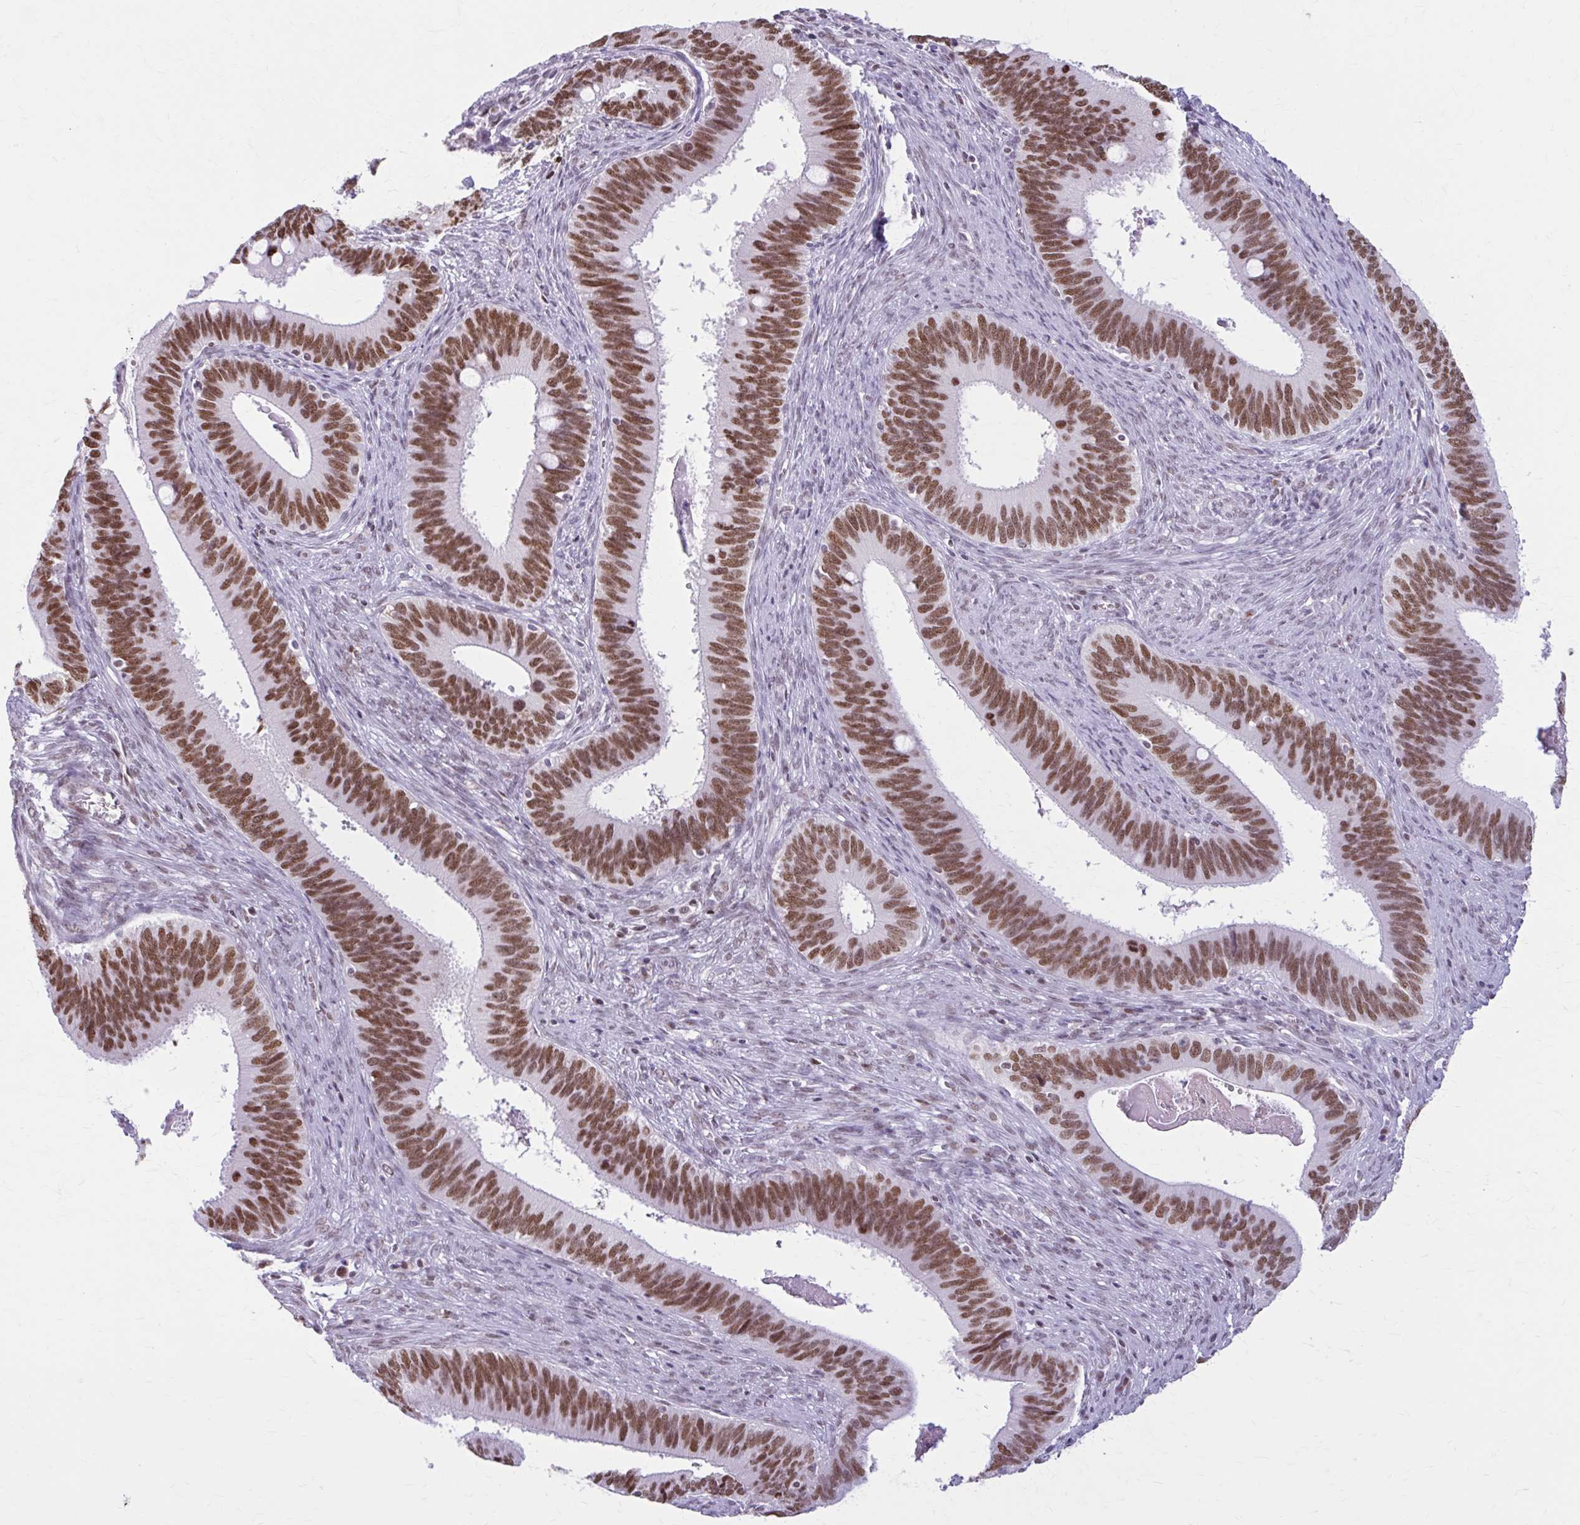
{"staining": {"intensity": "moderate", "quantity": ">75%", "location": "nuclear"}, "tissue": "cervical cancer", "cell_type": "Tumor cells", "image_type": "cancer", "snomed": [{"axis": "morphology", "description": "Adenocarcinoma, NOS"}, {"axis": "topography", "description": "Cervix"}], "caption": "Adenocarcinoma (cervical) stained with a protein marker exhibits moderate staining in tumor cells.", "gene": "PABIR1", "patient": {"sex": "female", "age": 42}}